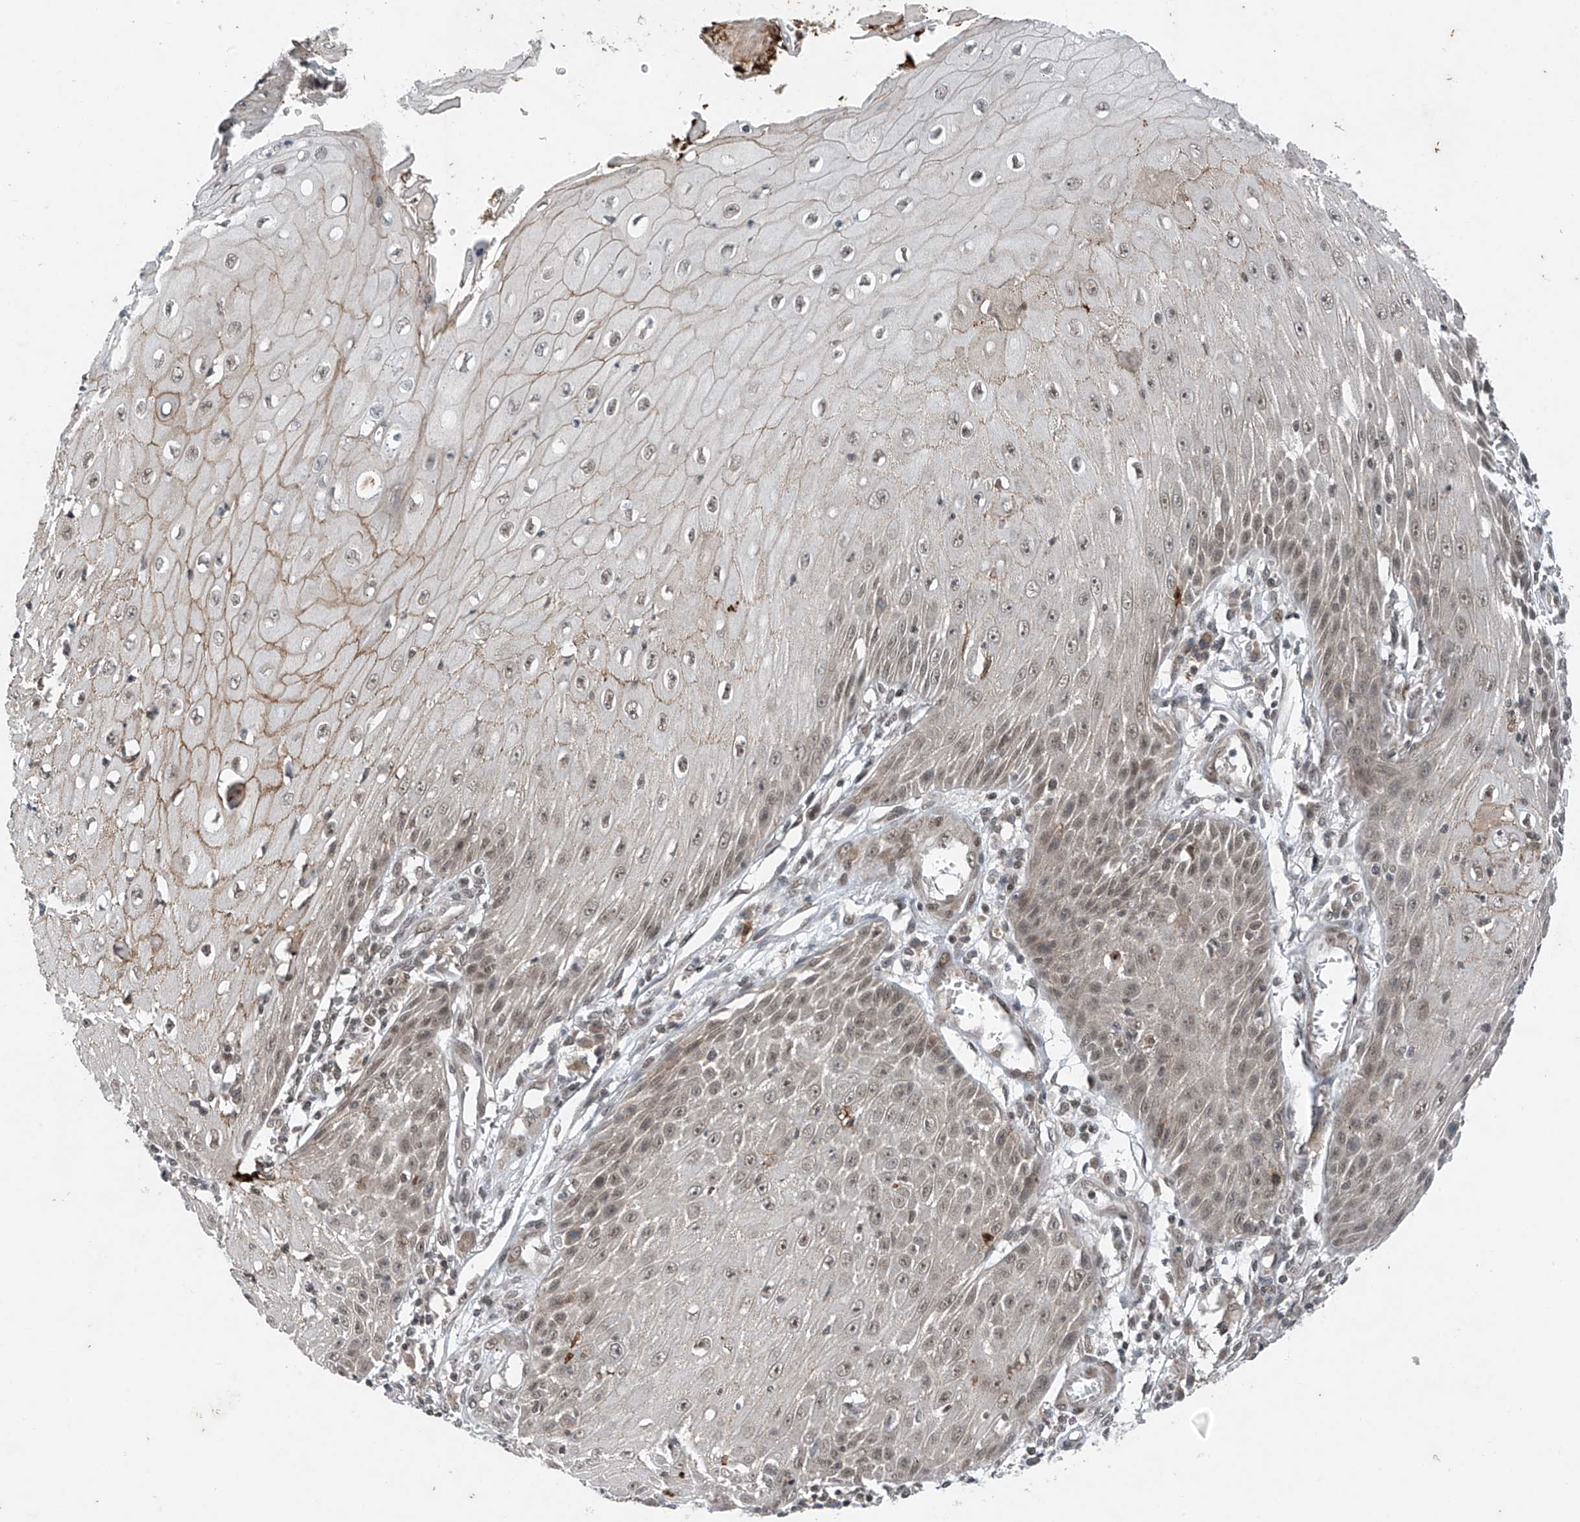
{"staining": {"intensity": "weak", "quantity": "25%-75%", "location": "cytoplasmic/membranous,nuclear"}, "tissue": "skin cancer", "cell_type": "Tumor cells", "image_type": "cancer", "snomed": [{"axis": "morphology", "description": "Squamous cell carcinoma, NOS"}, {"axis": "topography", "description": "Skin"}], "caption": "Immunohistochemical staining of skin squamous cell carcinoma demonstrates weak cytoplasmic/membranous and nuclear protein staining in approximately 25%-75% of tumor cells.", "gene": "TAF8", "patient": {"sex": "female", "age": 73}}